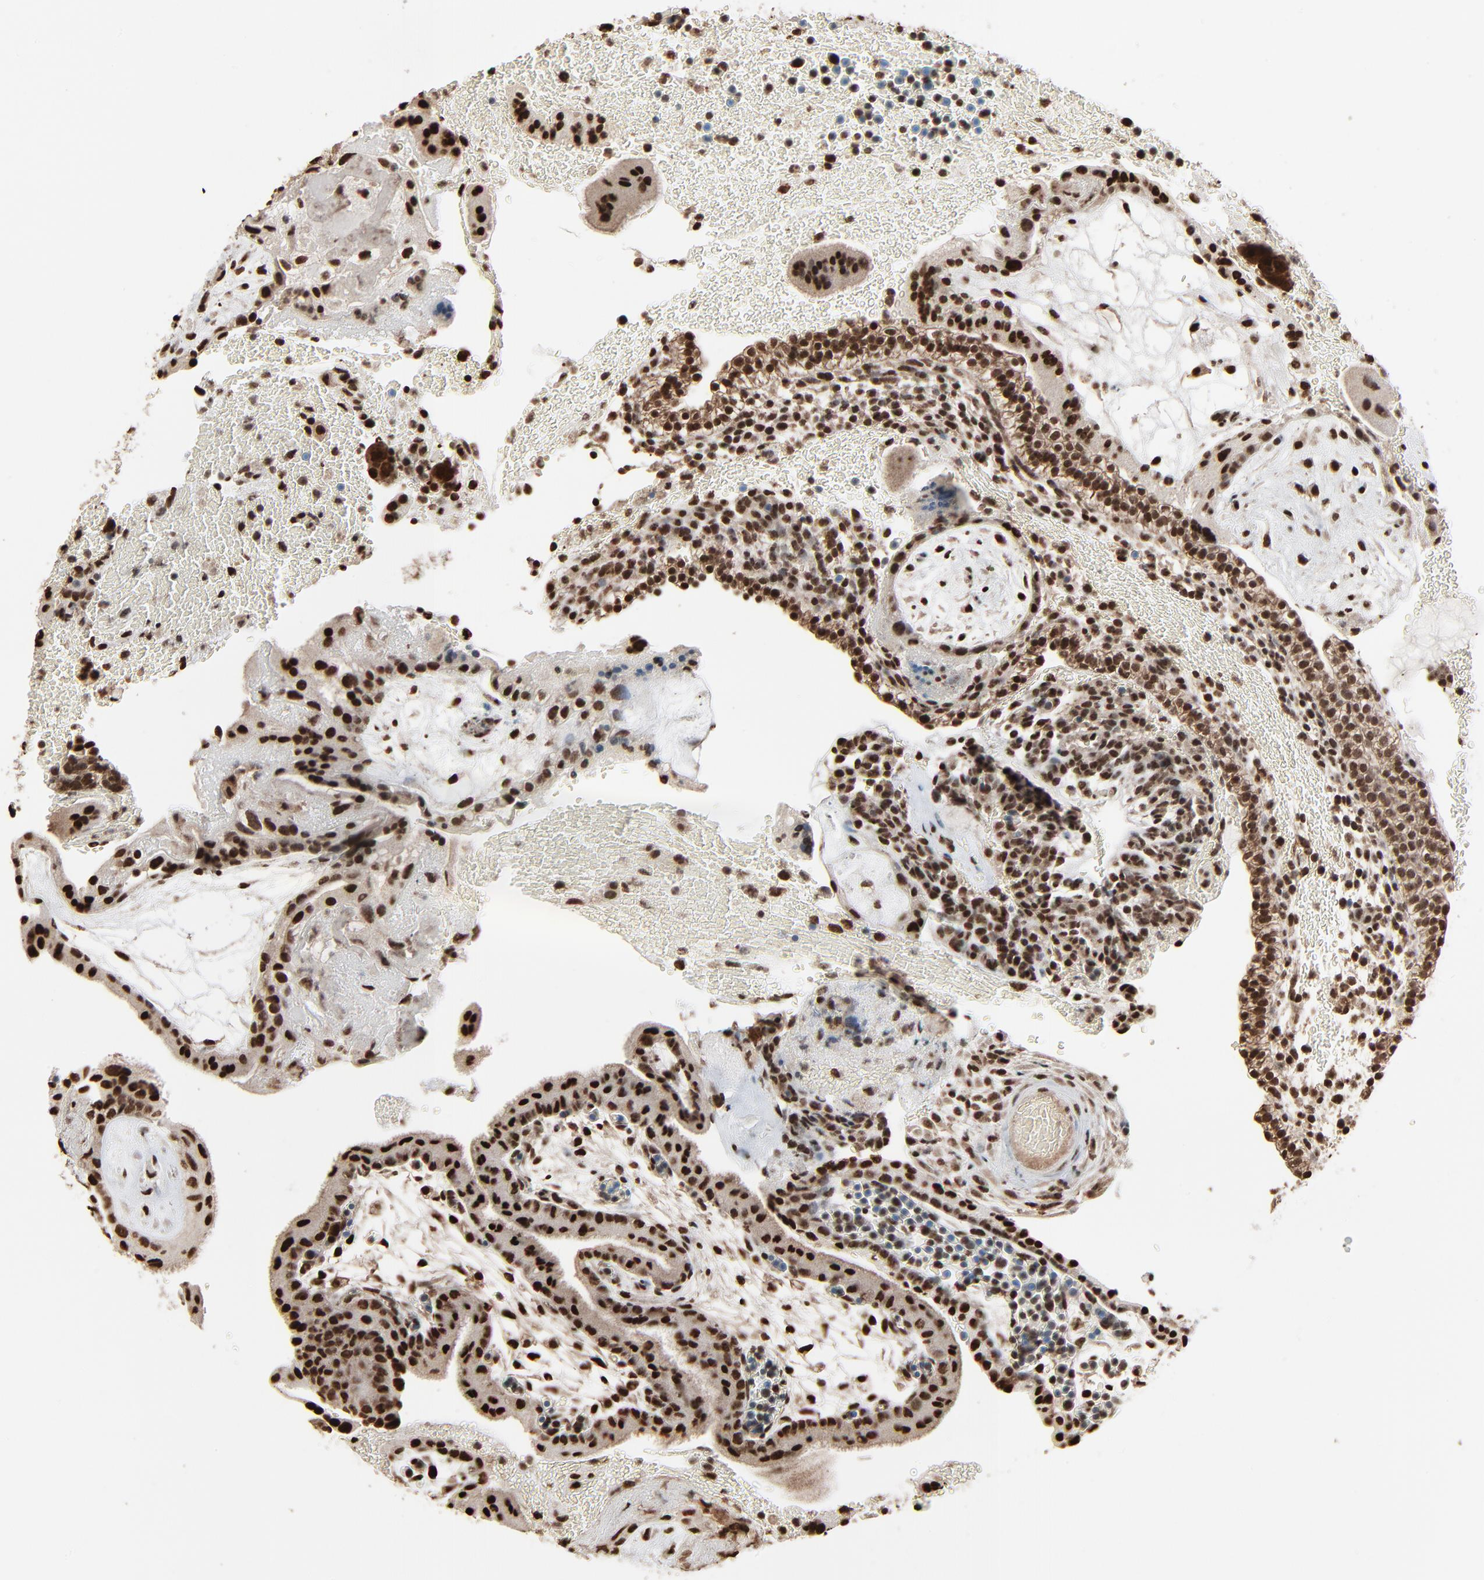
{"staining": {"intensity": "strong", "quantity": ">75%", "location": "nuclear"}, "tissue": "placenta", "cell_type": "Trophoblastic cells", "image_type": "normal", "snomed": [{"axis": "morphology", "description": "Normal tissue, NOS"}, {"axis": "topography", "description": "Placenta"}], "caption": "IHC (DAB) staining of unremarkable human placenta demonstrates strong nuclear protein positivity in about >75% of trophoblastic cells. (Brightfield microscopy of DAB IHC at high magnification).", "gene": "RPS6KA3", "patient": {"sex": "female", "age": 19}}